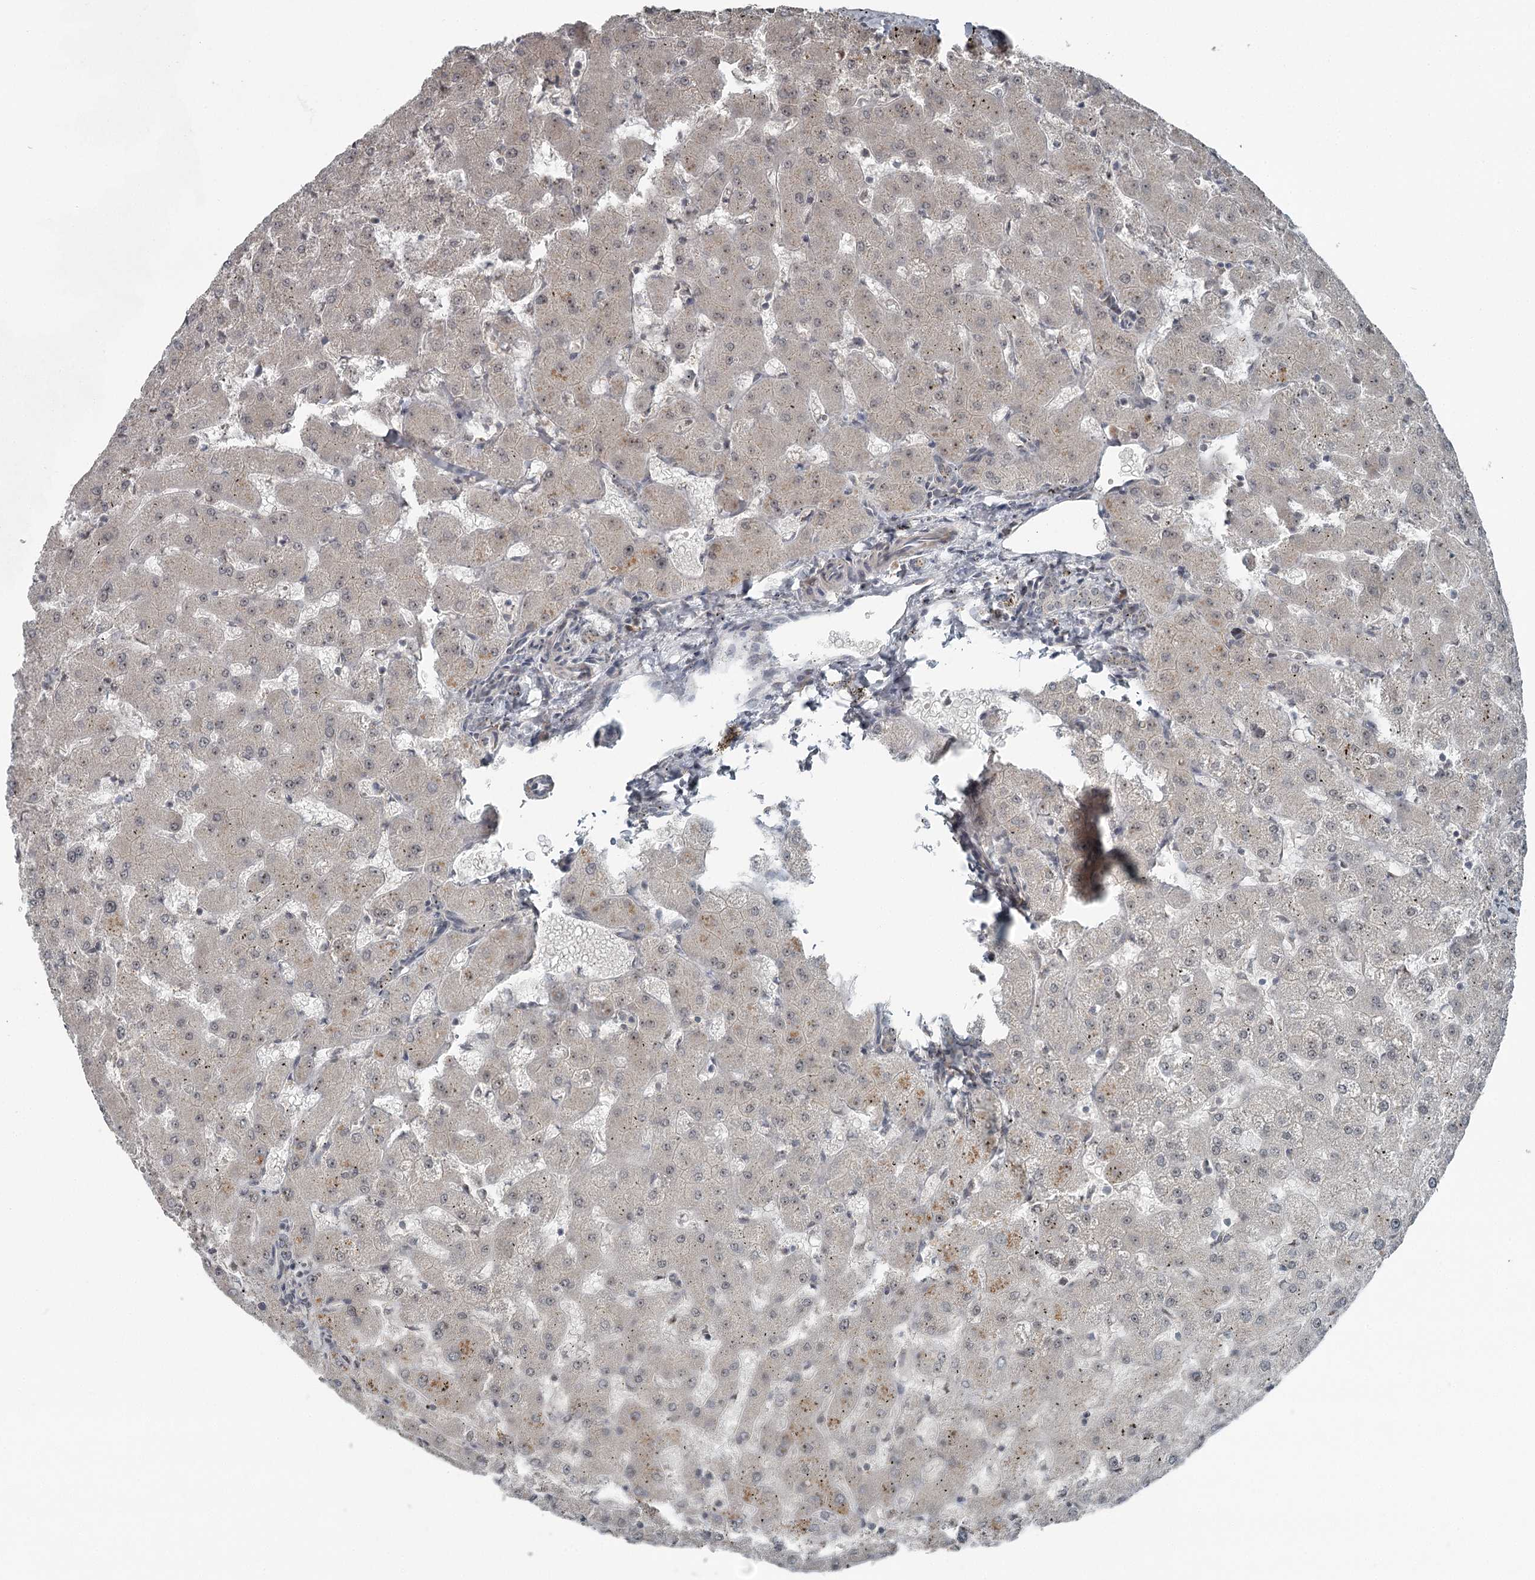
{"staining": {"intensity": "weak", "quantity": "<25%", "location": "cytoplasmic/membranous"}, "tissue": "liver", "cell_type": "Cholangiocytes", "image_type": "normal", "snomed": [{"axis": "morphology", "description": "Normal tissue, NOS"}, {"axis": "topography", "description": "Liver"}], "caption": "This is a histopathology image of immunohistochemistry (IHC) staining of benign liver, which shows no staining in cholangiocytes.", "gene": "EXOSC1", "patient": {"sex": "female", "age": 63}}